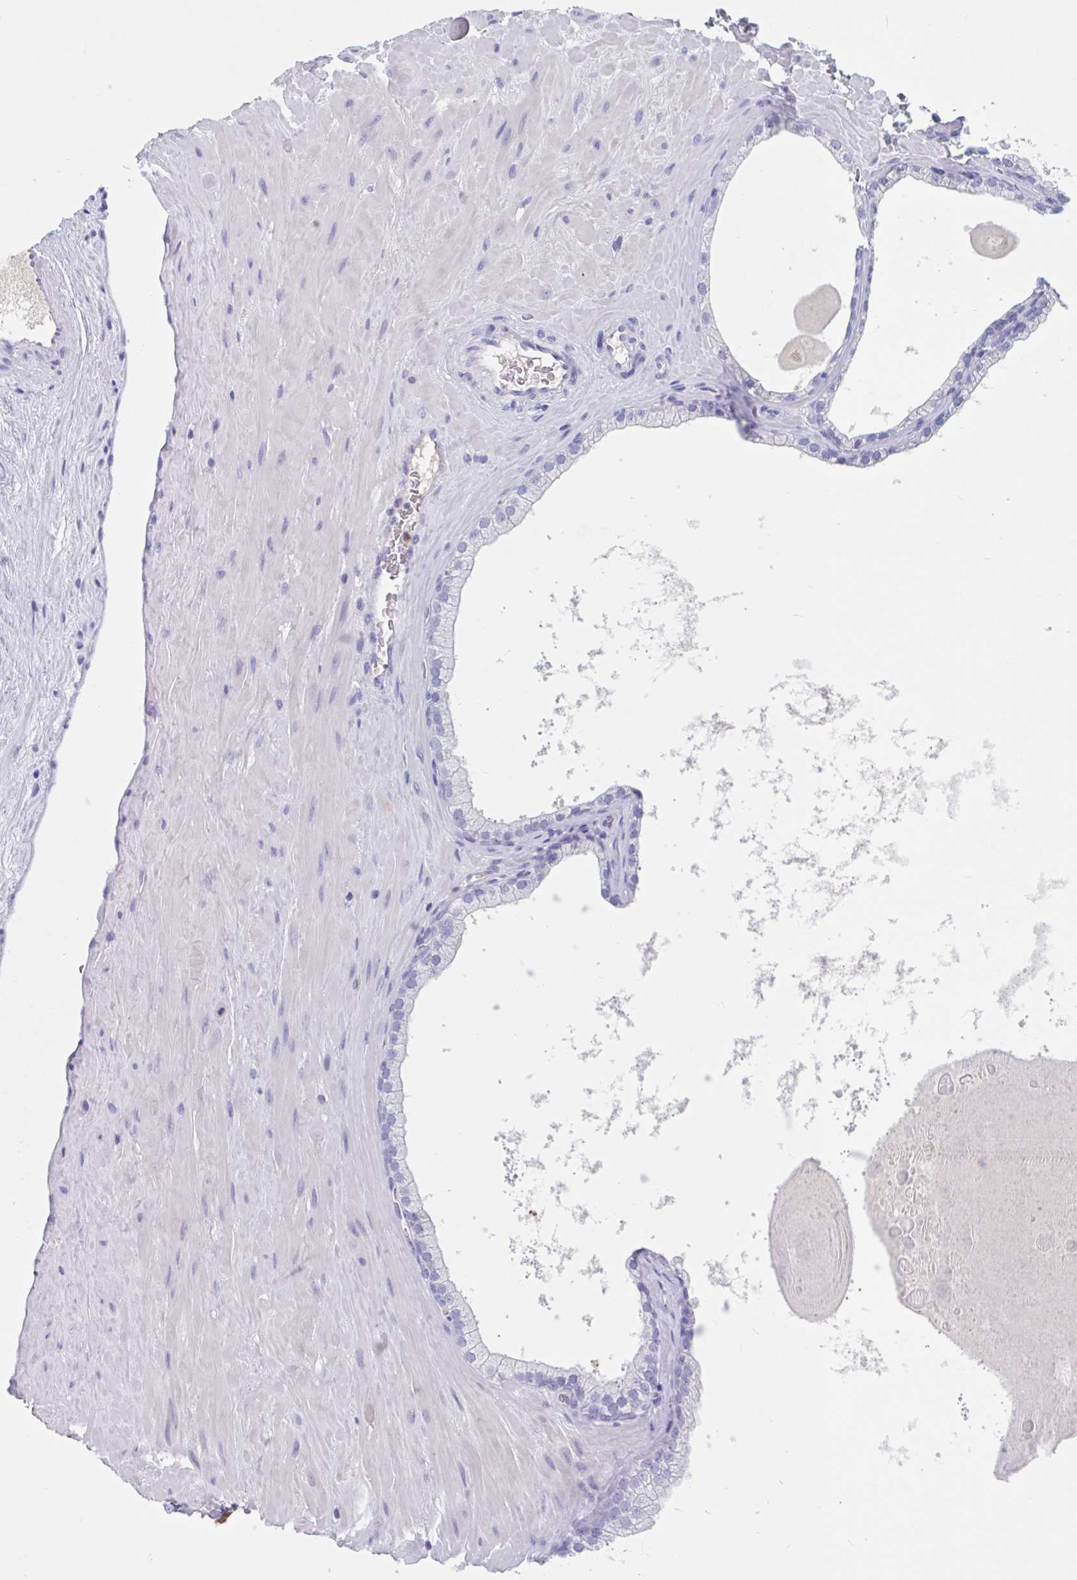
{"staining": {"intensity": "negative", "quantity": "none", "location": "none"}, "tissue": "prostate", "cell_type": "Glandular cells", "image_type": "normal", "snomed": [{"axis": "morphology", "description": "Normal tissue, NOS"}, {"axis": "topography", "description": "Prostate"}, {"axis": "topography", "description": "Peripheral nerve tissue"}], "caption": "Glandular cells show no significant protein positivity in benign prostate. The staining is performed using DAB (3,3'-diaminobenzidine) brown chromogen with nuclei counter-stained in using hematoxylin.", "gene": "ZNHIT2", "patient": {"sex": "male", "age": 61}}